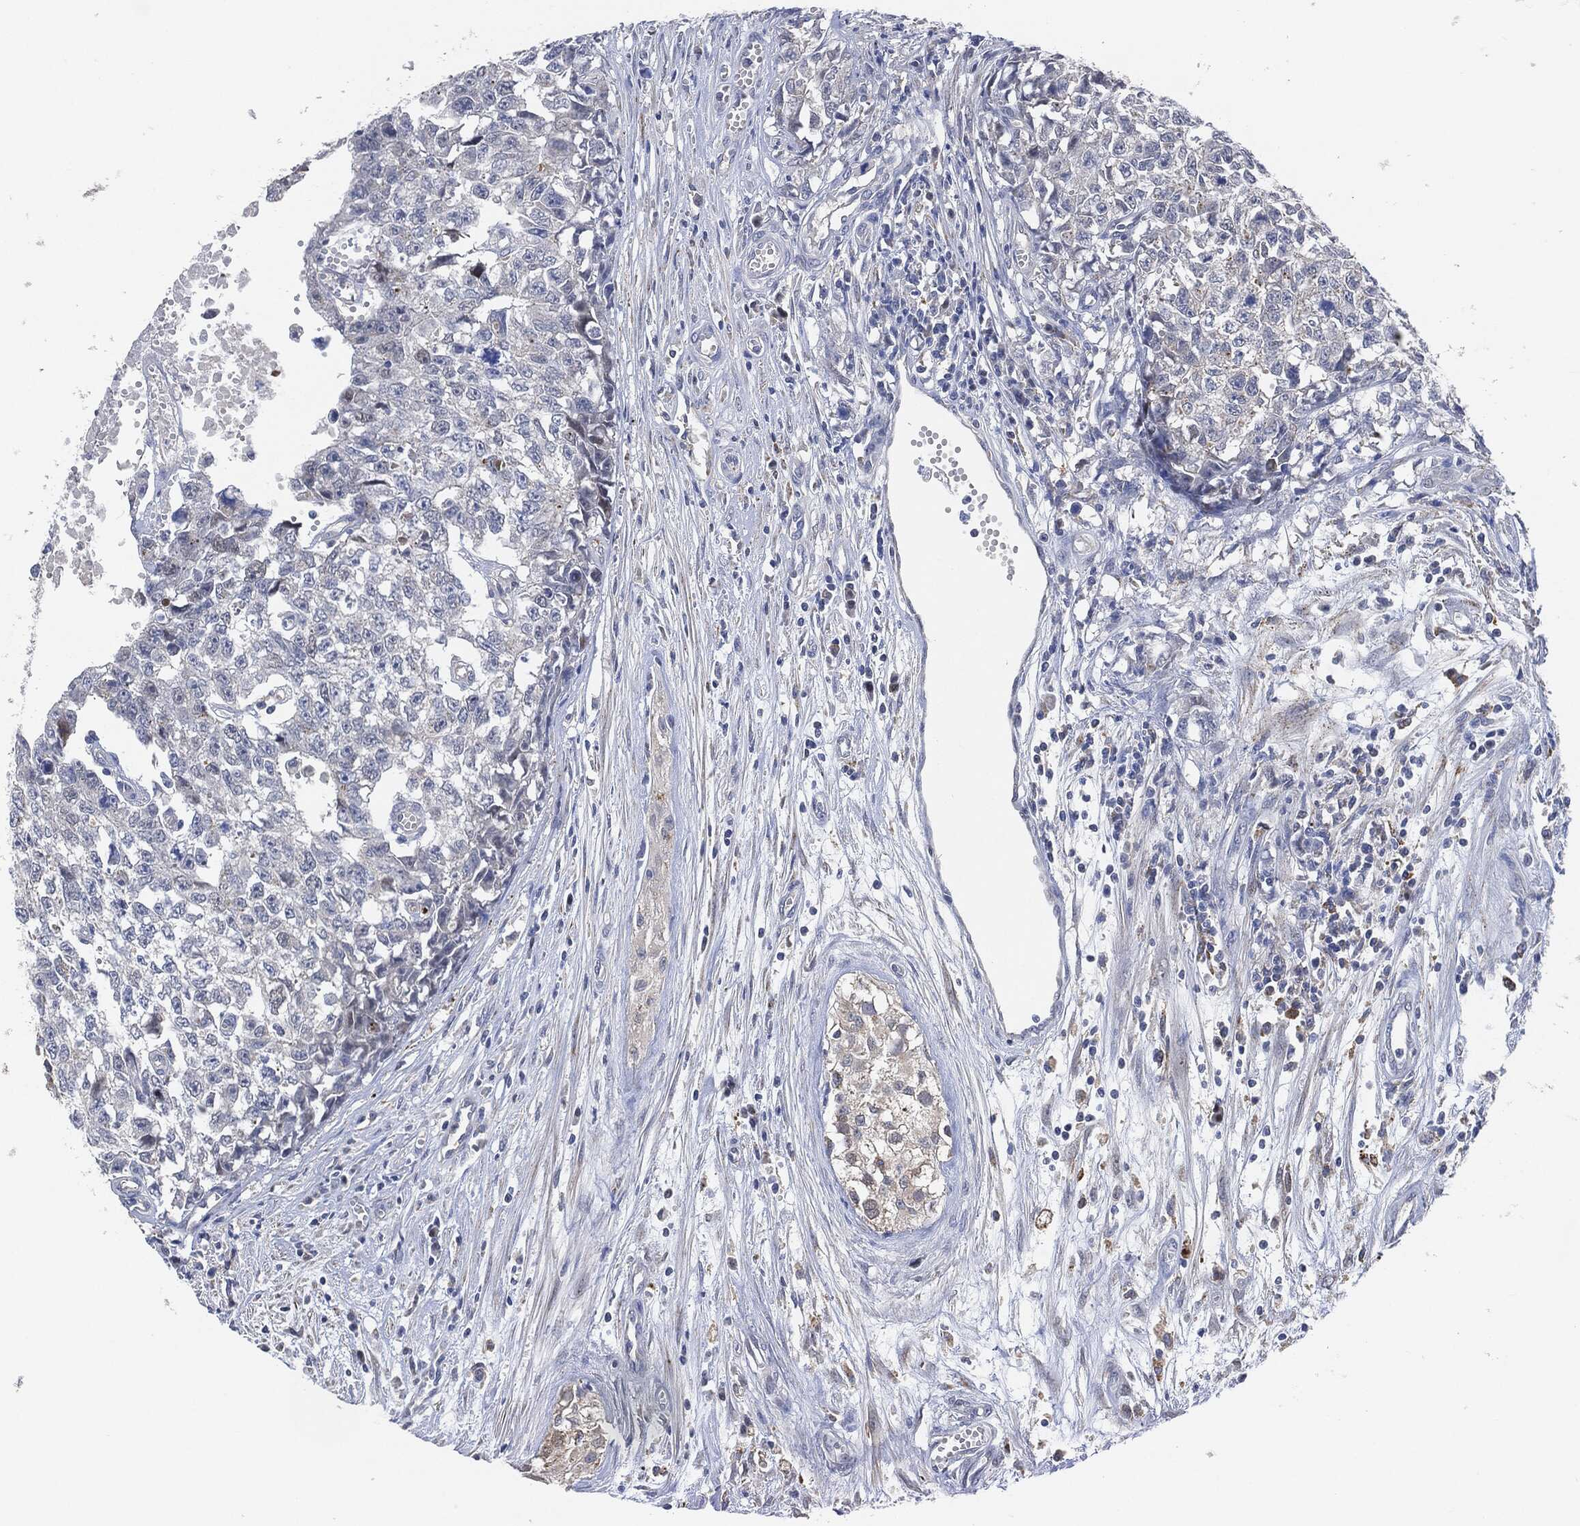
{"staining": {"intensity": "negative", "quantity": "none", "location": "none"}, "tissue": "testis cancer", "cell_type": "Tumor cells", "image_type": "cancer", "snomed": [{"axis": "morphology", "description": "Seminoma, NOS"}, {"axis": "morphology", "description": "Carcinoma, Embryonal, NOS"}, {"axis": "topography", "description": "Testis"}], "caption": "DAB immunohistochemical staining of human testis cancer displays no significant expression in tumor cells. (Stains: DAB (3,3'-diaminobenzidine) immunohistochemistry (IHC) with hematoxylin counter stain, Microscopy: brightfield microscopy at high magnification).", "gene": "VSIG4", "patient": {"sex": "male", "age": 22}}